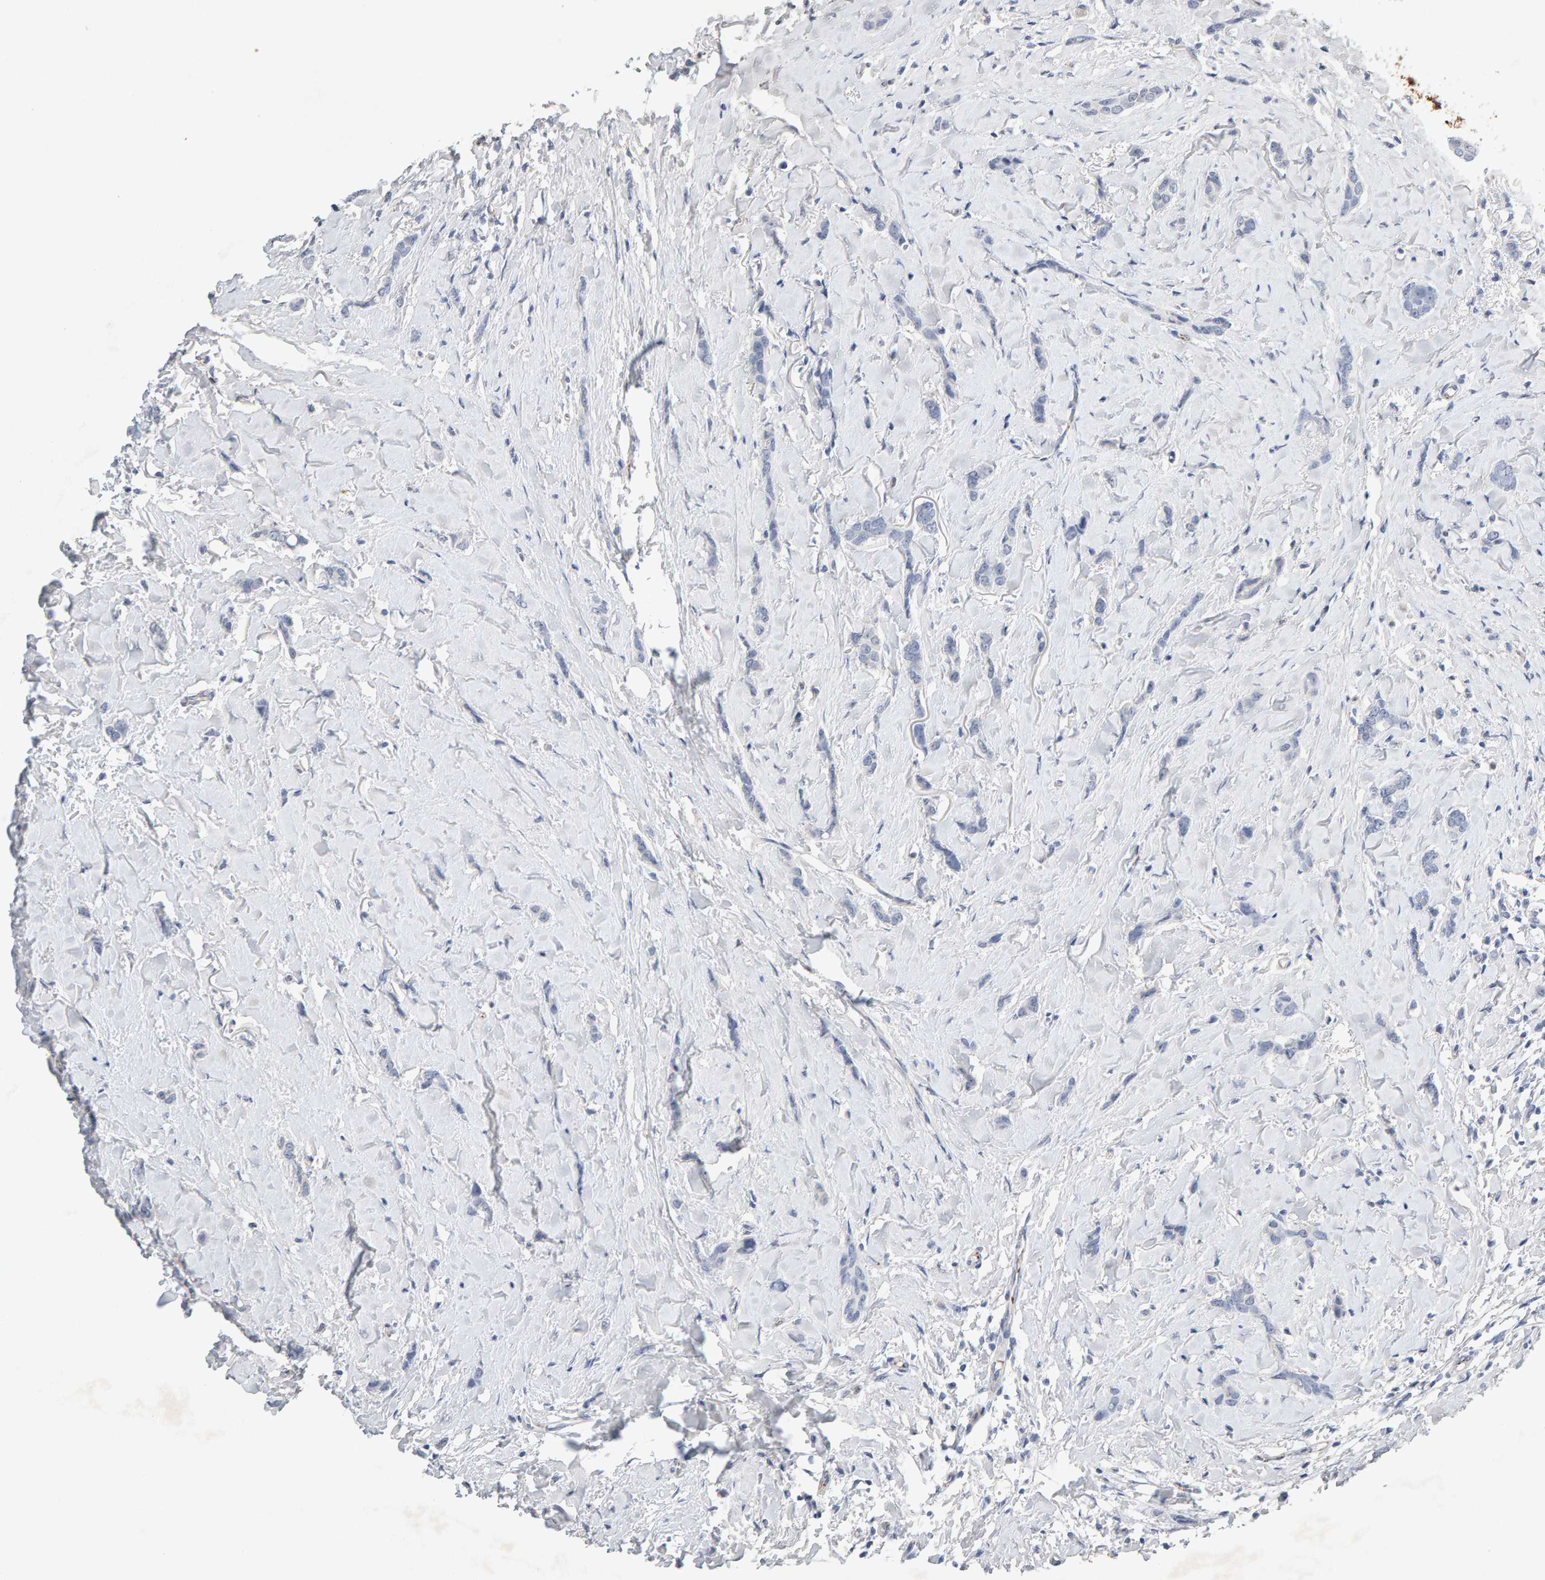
{"staining": {"intensity": "negative", "quantity": "none", "location": "none"}, "tissue": "breast cancer", "cell_type": "Tumor cells", "image_type": "cancer", "snomed": [{"axis": "morphology", "description": "Lobular carcinoma"}, {"axis": "topography", "description": "Skin"}, {"axis": "topography", "description": "Breast"}], "caption": "DAB (3,3'-diaminobenzidine) immunohistochemical staining of breast cancer (lobular carcinoma) demonstrates no significant staining in tumor cells.", "gene": "PTPRM", "patient": {"sex": "female", "age": 46}}